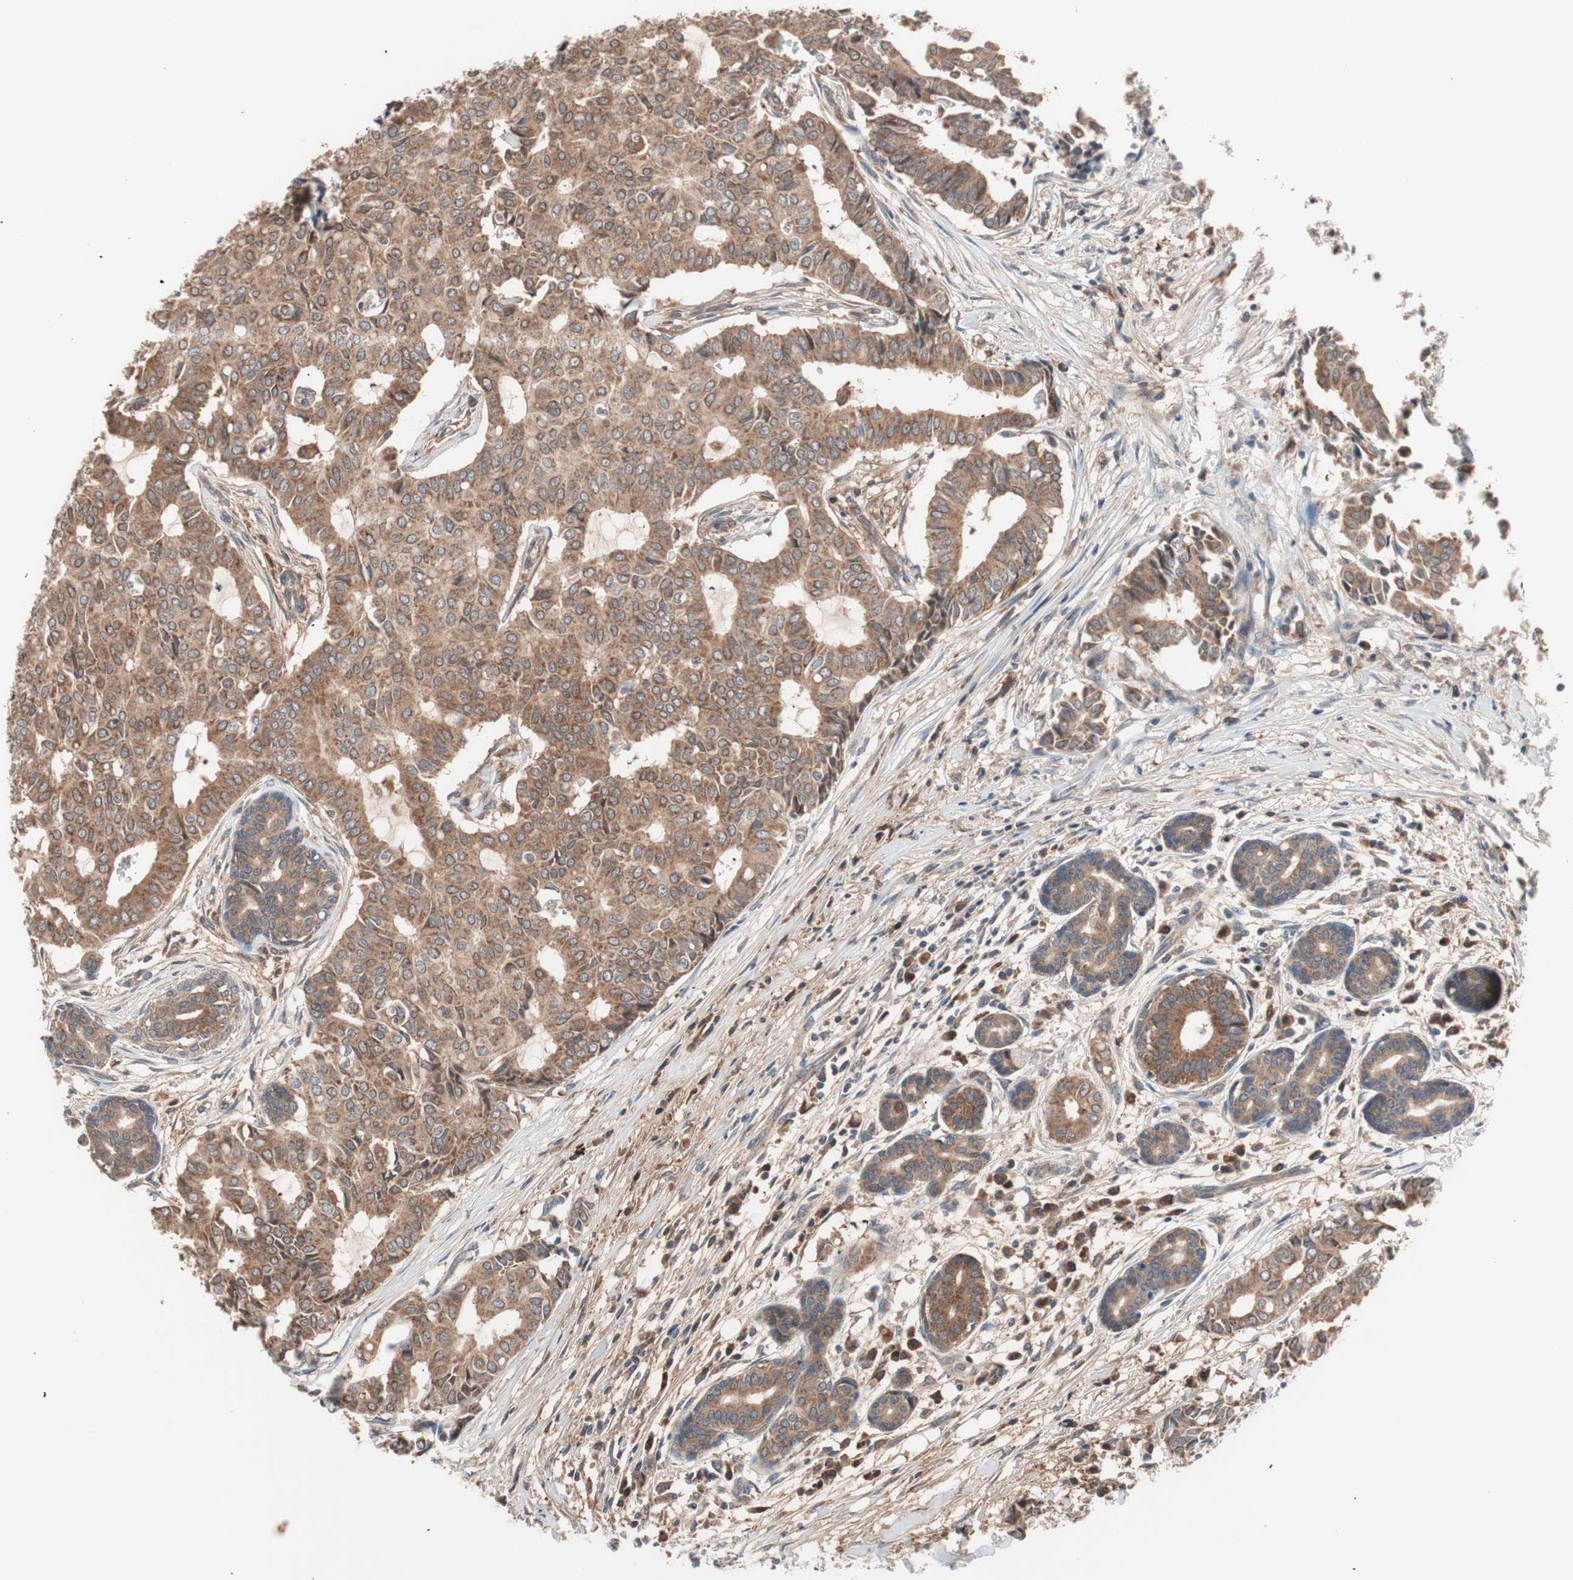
{"staining": {"intensity": "moderate", "quantity": ">75%", "location": "cytoplasmic/membranous"}, "tissue": "head and neck cancer", "cell_type": "Tumor cells", "image_type": "cancer", "snomed": [{"axis": "morphology", "description": "Adenocarcinoma, NOS"}, {"axis": "topography", "description": "Salivary gland"}, {"axis": "topography", "description": "Head-Neck"}], "caption": "A micrograph of human head and neck cancer stained for a protein exhibits moderate cytoplasmic/membranous brown staining in tumor cells.", "gene": "HMBS", "patient": {"sex": "female", "age": 59}}